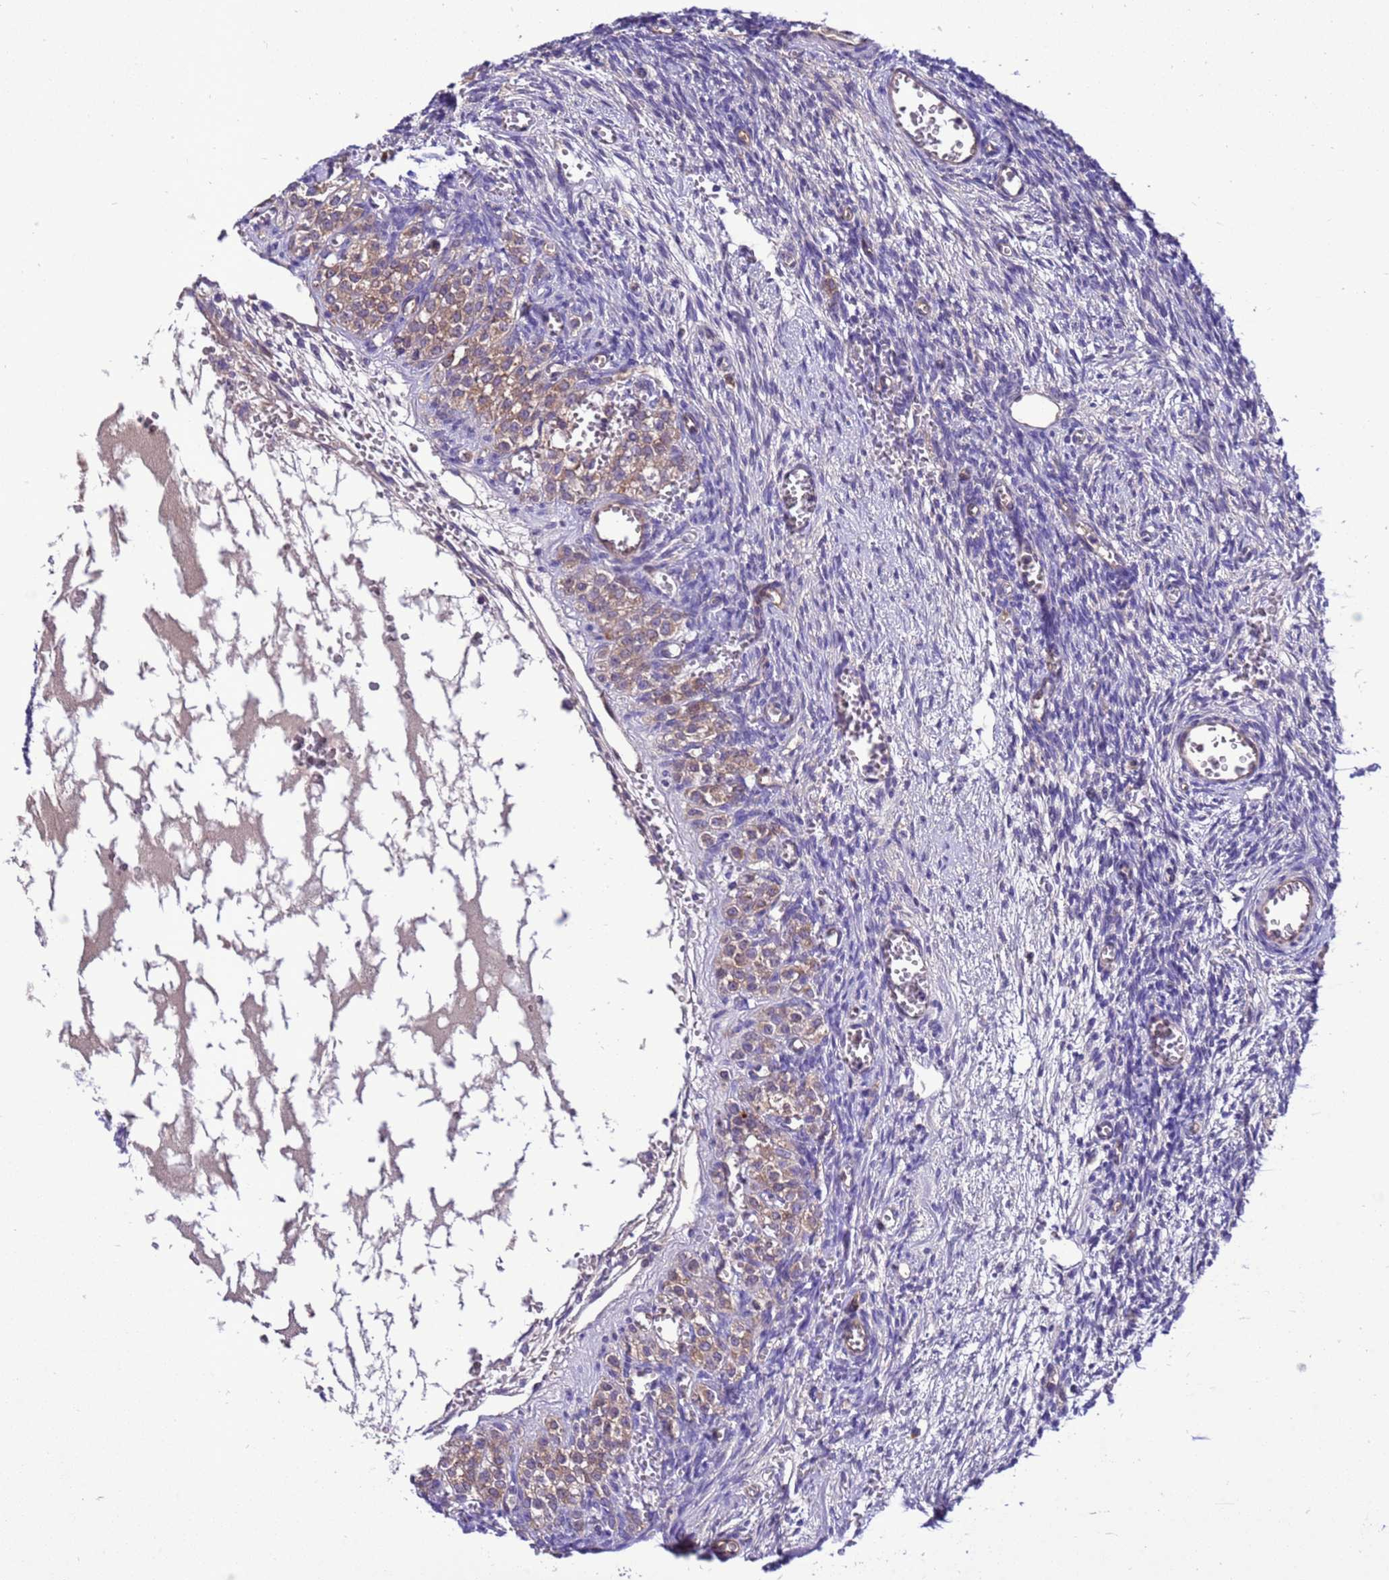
{"staining": {"intensity": "moderate", "quantity": ">75%", "location": "cytoplasmic/membranous"}, "tissue": "ovary", "cell_type": "Follicle cells", "image_type": "normal", "snomed": [{"axis": "morphology", "description": "Normal tissue, NOS"}, {"axis": "topography", "description": "Ovary"}], "caption": "Follicle cells reveal moderate cytoplasmic/membranous staining in about >75% of cells in benign ovary.", "gene": "RABEP2", "patient": {"sex": "female", "age": 39}}